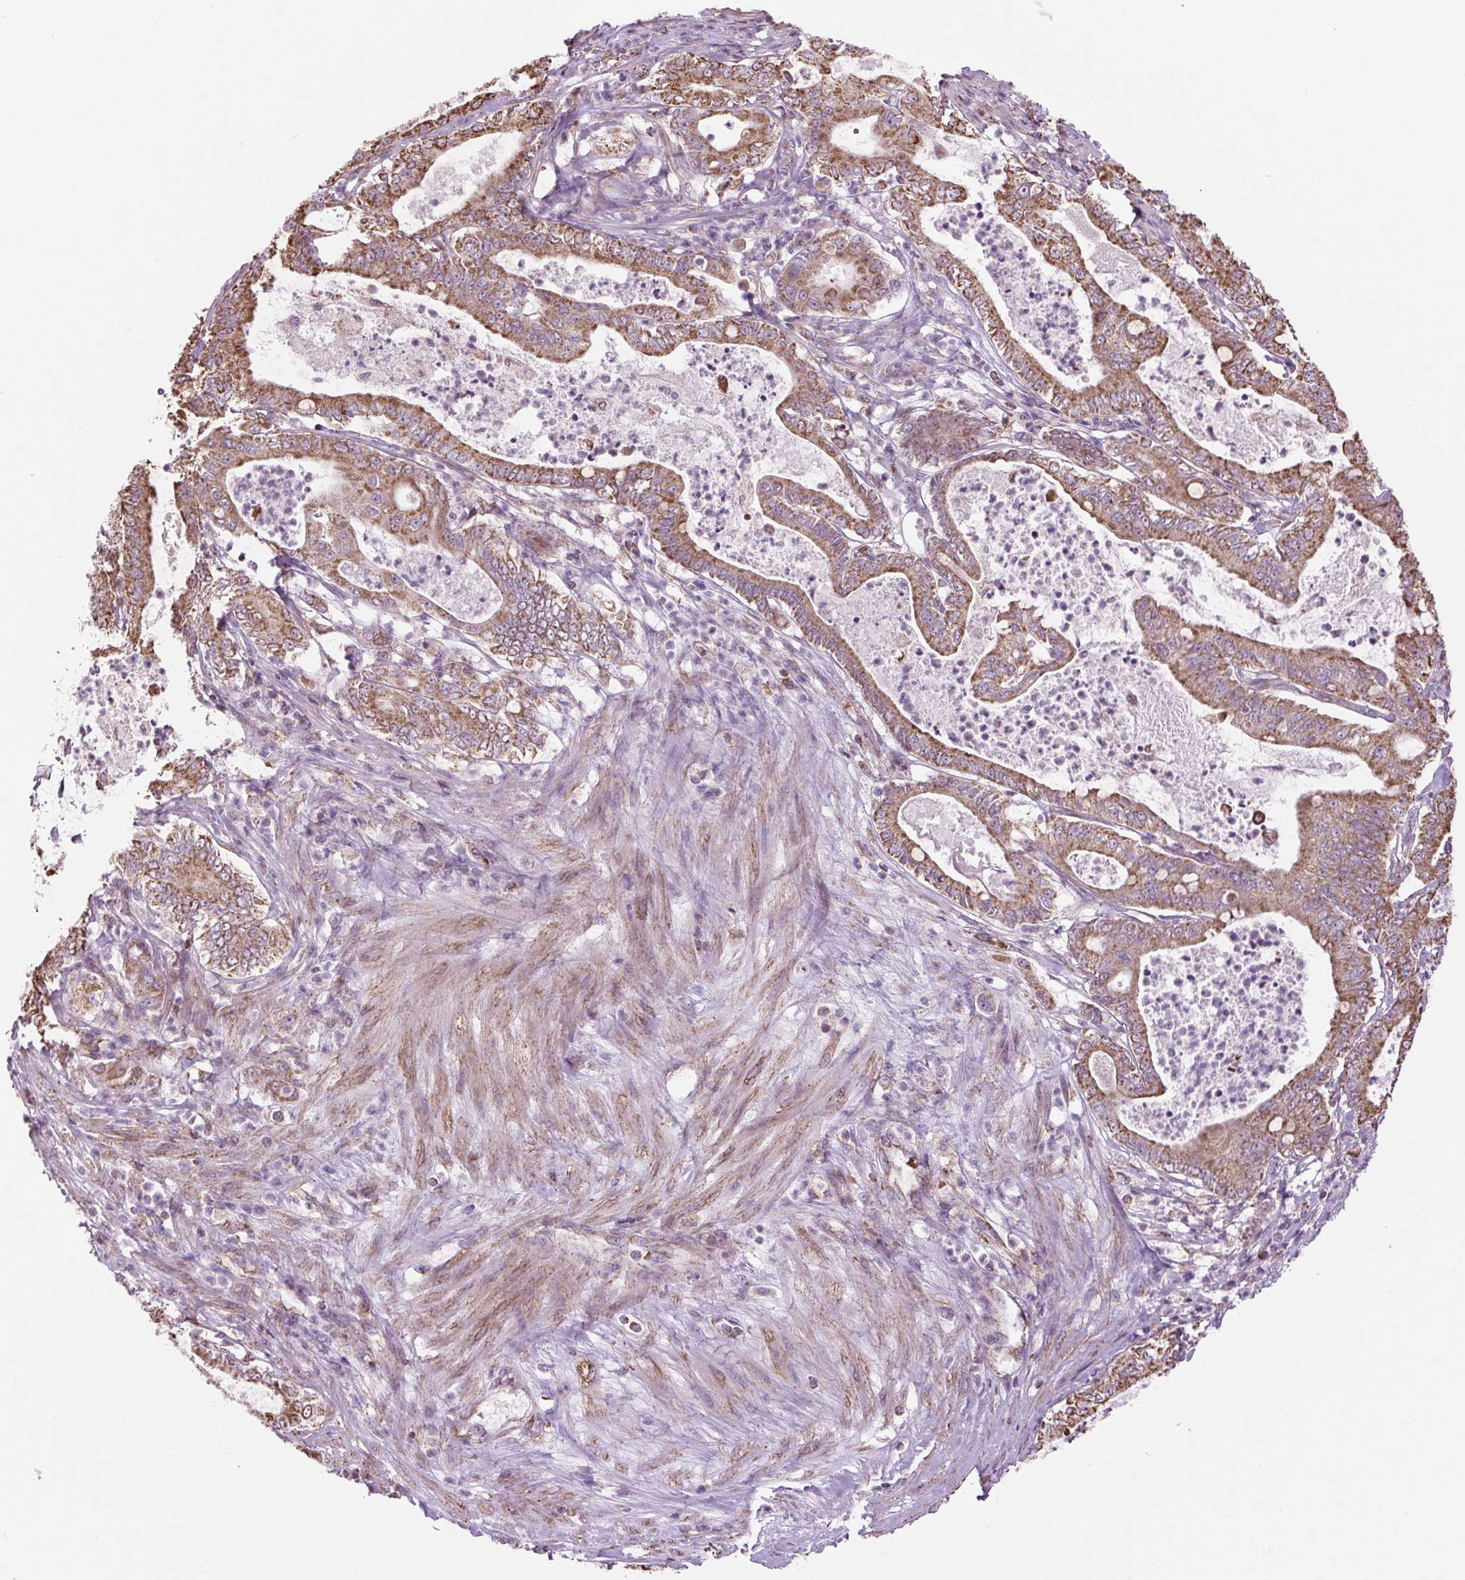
{"staining": {"intensity": "moderate", "quantity": ">75%", "location": "cytoplasmic/membranous"}, "tissue": "pancreatic cancer", "cell_type": "Tumor cells", "image_type": "cancer", "snomed": [{"axis": "morphology", "description": "Adenocarcinoma, NOS"}, {"axis": "topography", "description": "Pancreas"}], "caption": "A photomicrograph showing moderate cytoplasmic/membranous staining in about >75% of tumor cells in adenocarcinoma (pancreatic), as visualized by brown immunohistochemical staining.", "gene": "PLCG1", "patient": {"sex": "male", "age": 71}}